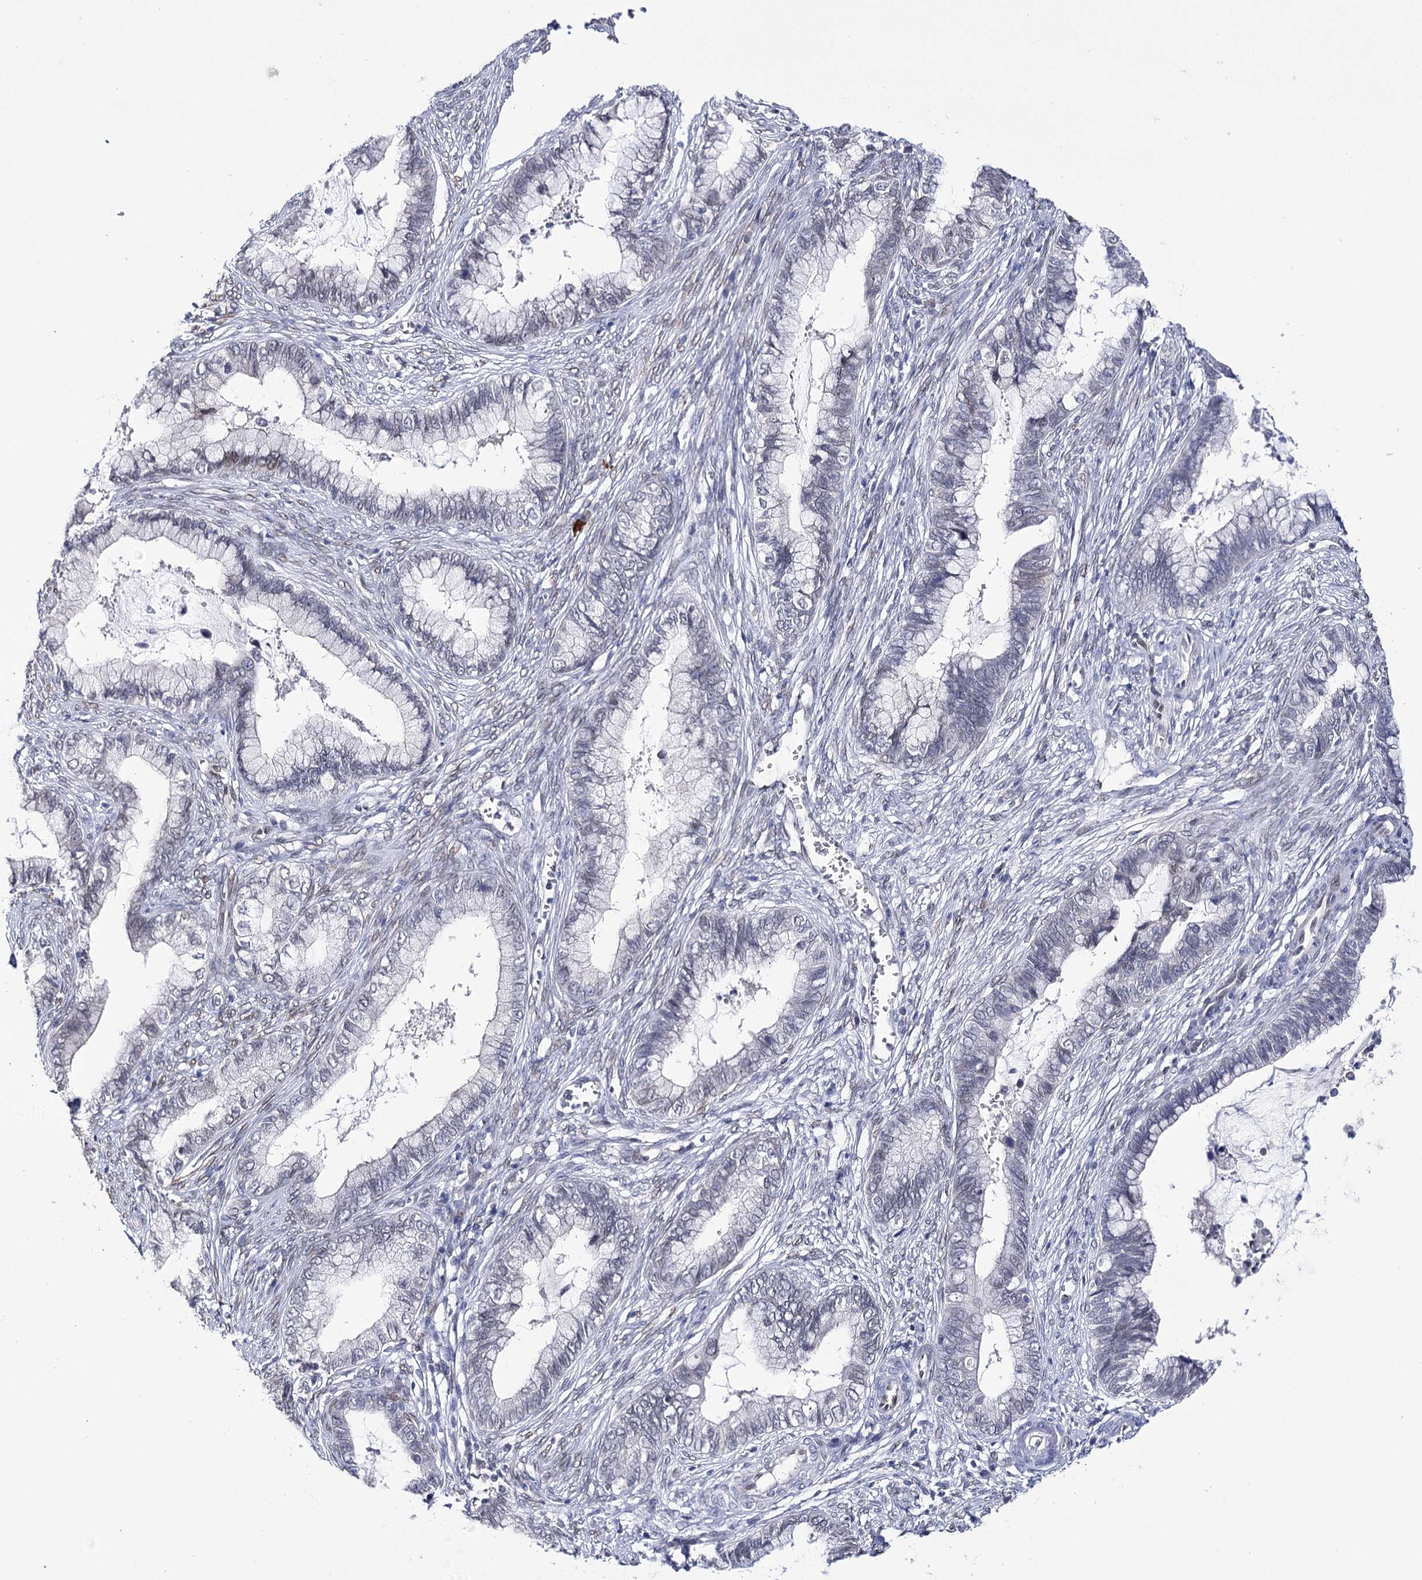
{"staining": {"intensity": "weak", "quantity": "<25%", "location": "cytoplasmic/membranous"}, "tissue": "cervical cancer", "cell_type": "Tumor cells", "image_type": "cancer", "snomed": [{"axis": "morphology", "description": "Adenocarcinoma, NOS"}, {"axis": "topography", "description": "Cervix"}], "caption": "Cervical adenocarcinoma was stained to show a protein in brown. There is no significant expression in tumor cells. (DAB immunohistochemistry with hematoxylin counter stain).", "gene": "TMEM201", "patient": {"sex": "female", "age": 44}}